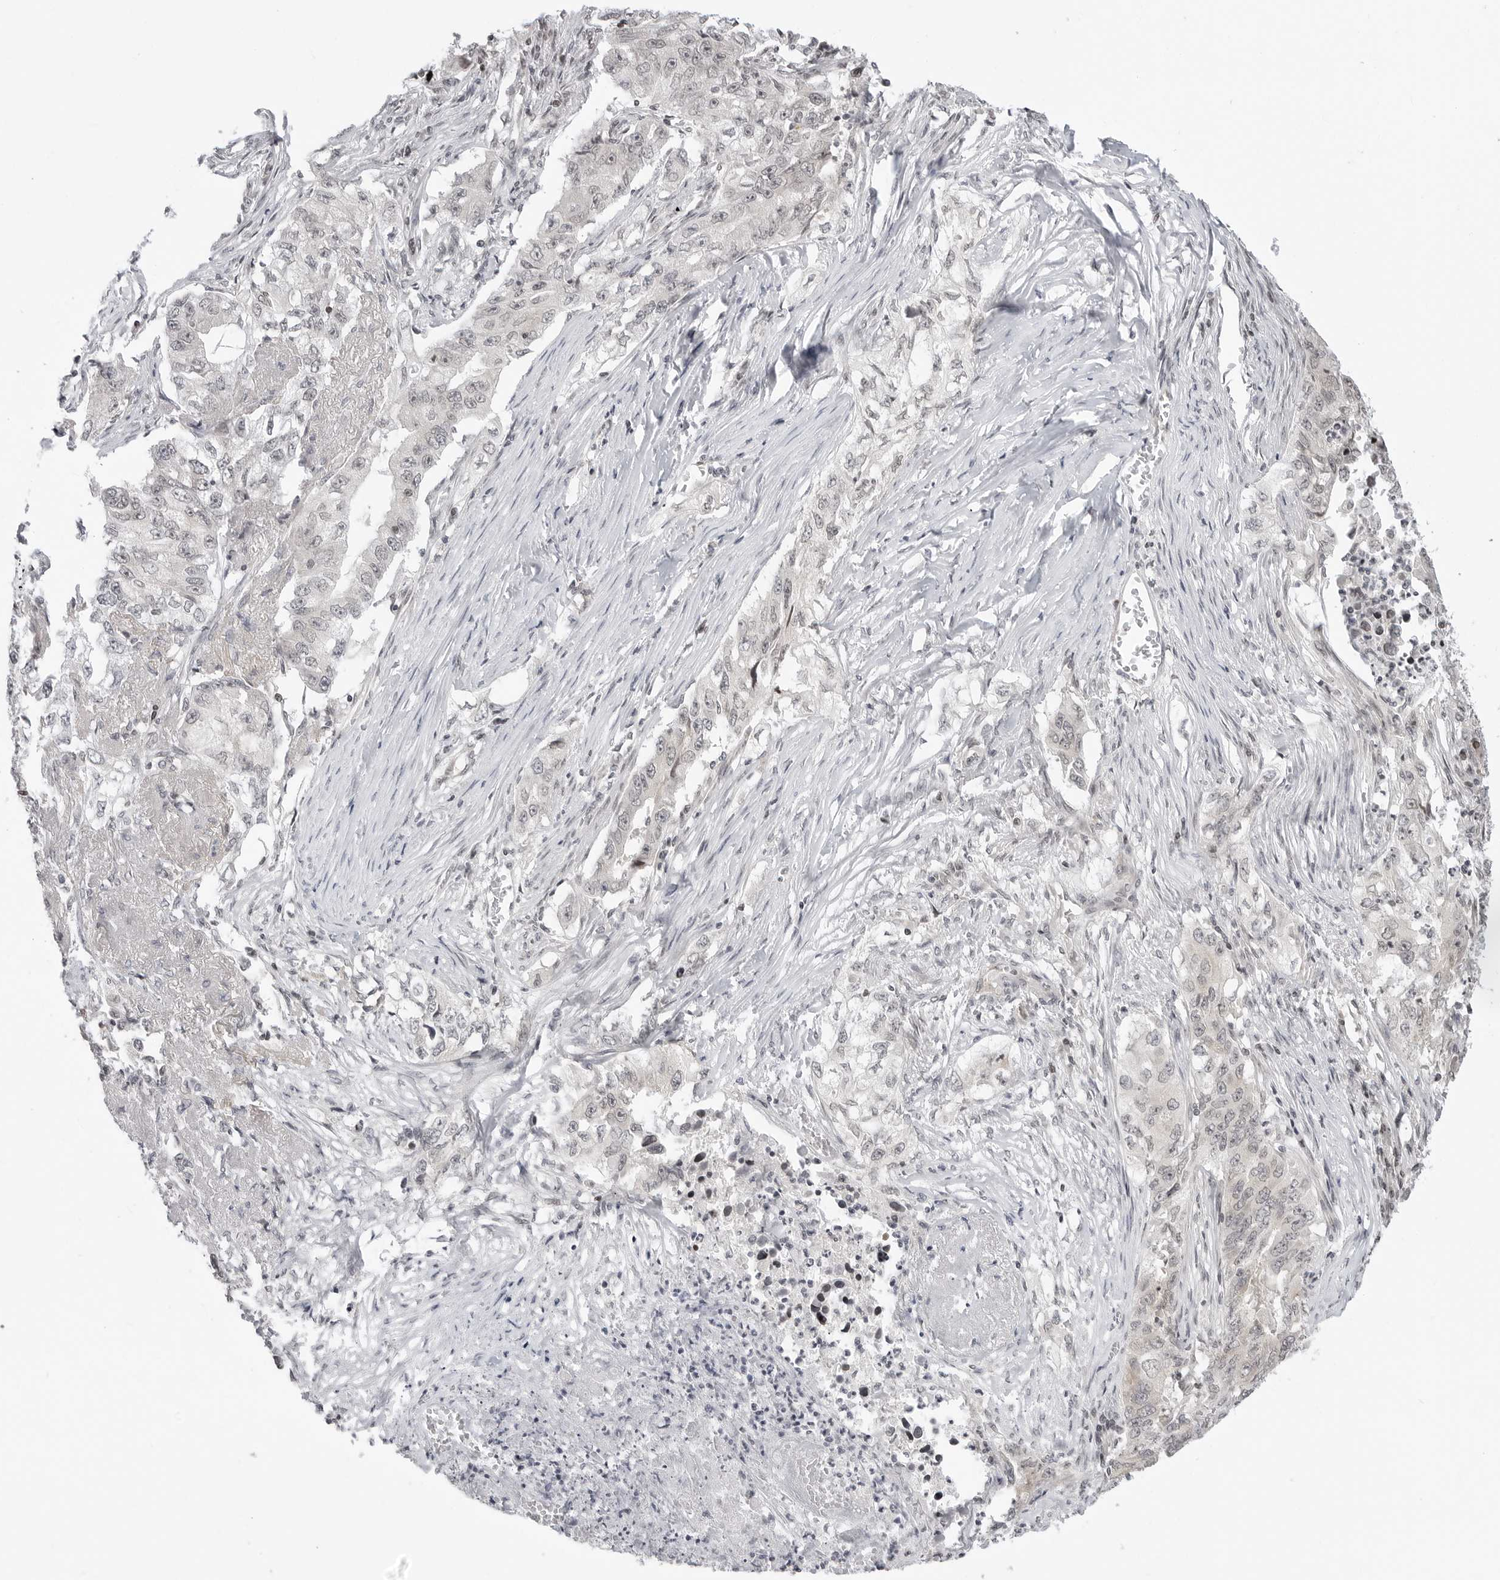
{"staining": {"intensity": "weak", "quantity": "25%-75%", "location": "cytoplasmic/membranous"}, "tissue": "lung cancer", "cell_type": "Tumor cells", "image_type": "cancer", "snomed": [{"axis": "morphology", "description": "Adenocarcinoma, NOS"}, {"axis": "topography", "description": "Lung"}], "caption": "An immunohistochemistry photomicrograph of tumor tissue is shown. Protein staining in brown labels weak cytoplasmic/membranous positivity in lung cancer (adenocarcinoma) within tumor cells.", "gene": "C8orf33", "patient": {"sex": "female", "age": 51}}